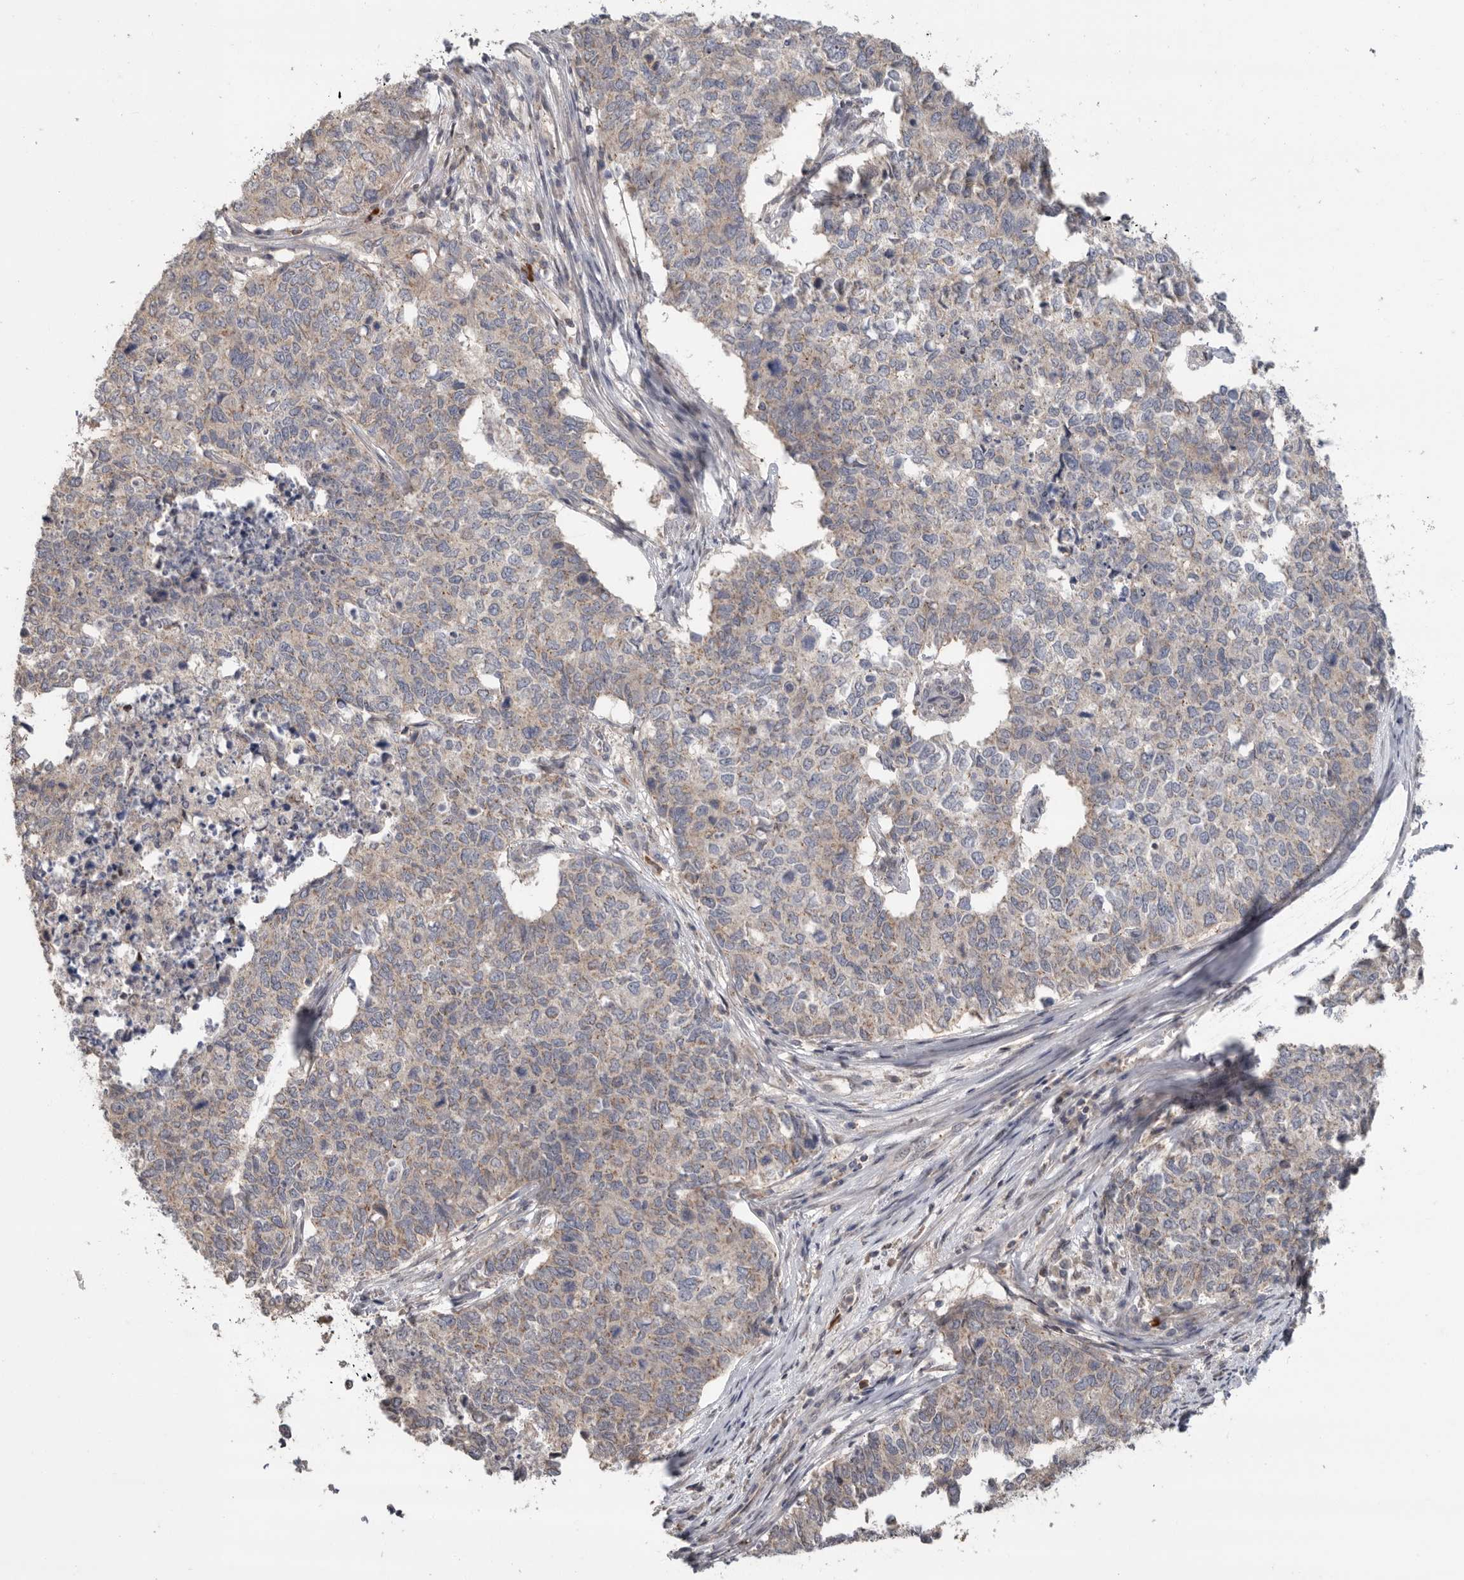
{"staining": {"intensity": "weak", "quantity": "25%-75%", "location": "cytoplasmic/membranous"}, "tissue": "cervical cancer", "cell_type": "Tumor cells", "image_type": "cancer", "snomed": [{"axis": "morphology", "description": "Squamous cell carcinoma, NOS"}, {"axis": "topography", "description": "Cervix"}], "caption": "Immunohistochemical staining of cervical cancer (squamous cell carcinoma) displays low levels of weak cytoplasmic/membranous protein expression in about 25%-75% of tumor cells.", "gene": "KLK5", "patient": {"sex": "female", "age": 63}}